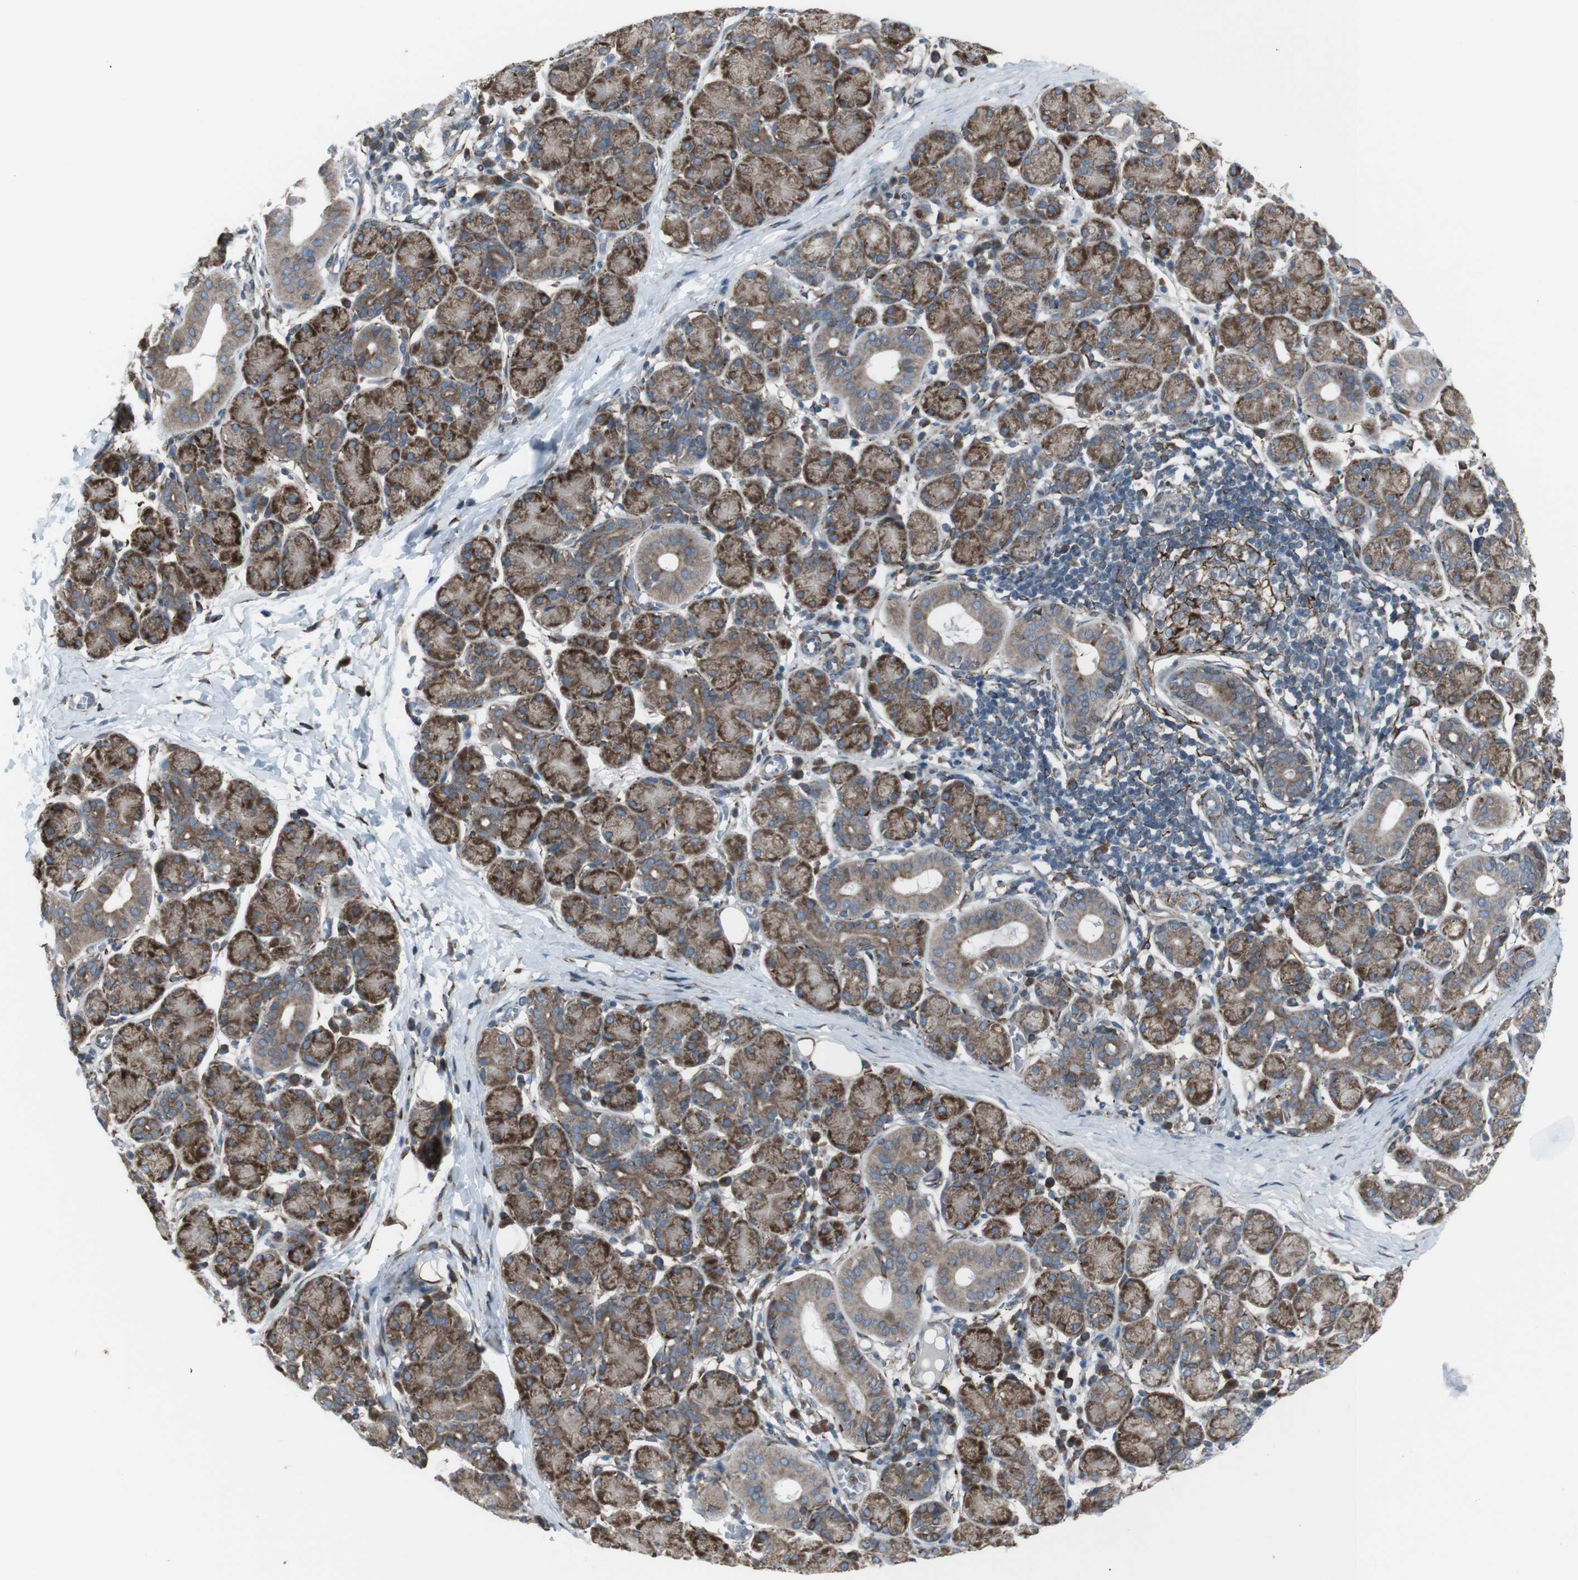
{"staining": {"intensity": "moderate", "quantity": ">75%", "location": "cytoplasmic/membranous"}, "tissue": "salivary gland", "cell_type": "Glandular cells", "image_type": "normal", "snomed": [{"axis": "morphology", "description": "Normal tissue, NOS"}, {"axis": "morphology", "description": "Inflammation, NOS"}, {"axis": "topography", "description": "Lymph node"}, {"axis": "topography", "description": "Salivary gland"}], "caption": "Human salivary gland stained for a protein (brown) shows moderate cytoplasmic/membranous positive staining in approximately >75% of glandular cells.", "gene": "LNPK", "patient": {"sex": "male", "age": 3}}